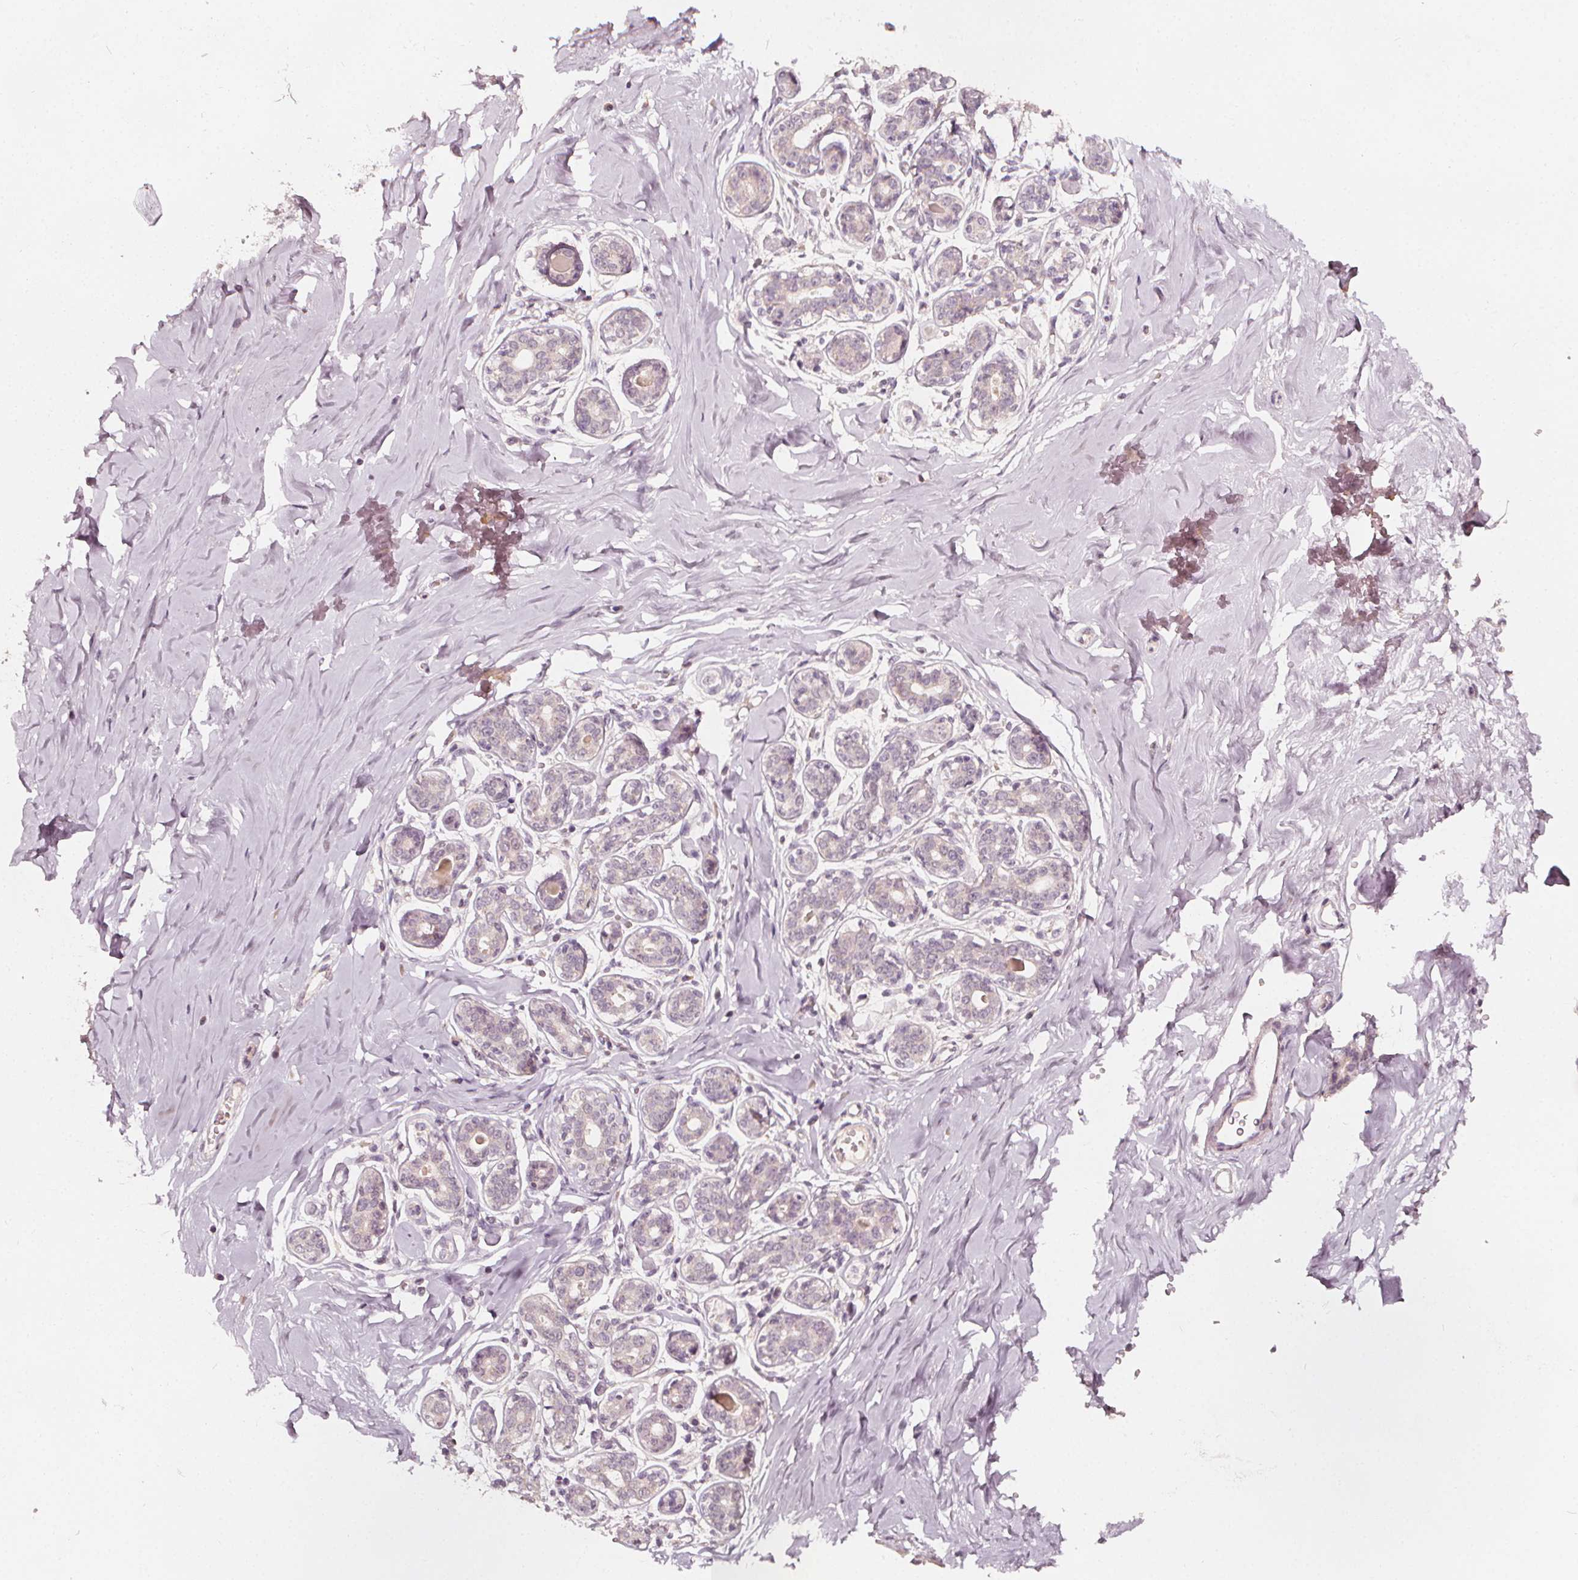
{"staining": {"intensity": "negative", "quantity": "none", "location": "none"}, "tissue": "breast", "cell_type": "Adipocytes", "image_type": "normal", "snomed": [{"axis": "morphology", "description": "Normal tissue, NOS"}, {"axis": "topography", "description": "Skin"}, {"axis": "topography", "description": "Breast"}], "caption": "IHC image of unremarkable breast: breast stained with DAB (3,3'-diaminobenzidine) reveals no significant protein positivity in adipocytes. The staining was performed using DAB (3,3'-diaminobenzidine) to visualize the protein expression in brown, while the nuclei were stained in blue with hematoxylin (Magnification: 20x).", "gene": "NPC1L1", "patient": {"sex": "female", "age": 43}}